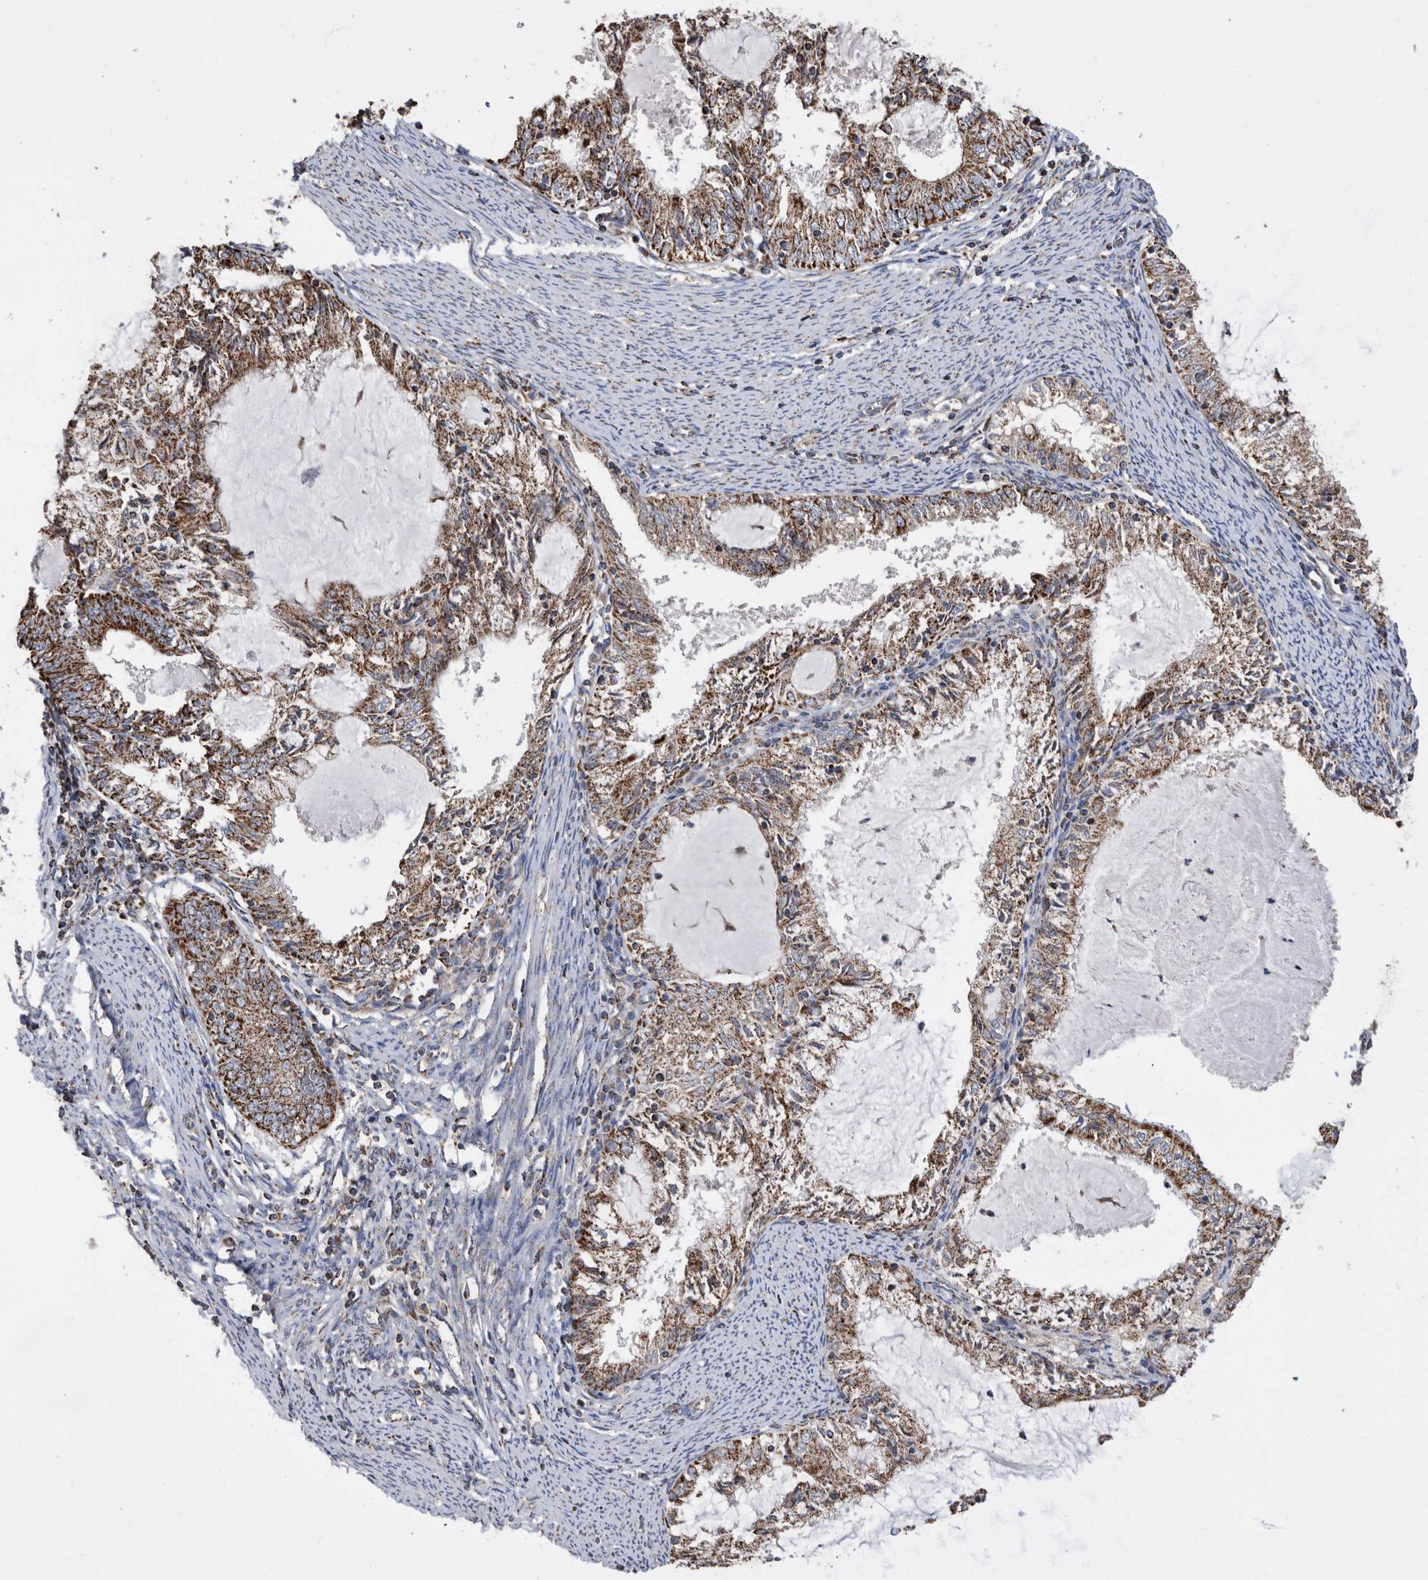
{"staining": {"intensity": "moderate", "quantity": ">75%", "location": "cytoplasmic/membranous"}, "tissue": "endometrial cancer", "cell_type": "Tumor cells", "image_type": "cancer", "snomed": [{"axis": "morphology", "description": "Adenocarcinoma, NOS"}, {"axis": "topography", "description": "Endometrium"}], "caption": "Moderate cytoplasmic/membranous positivity is appreciated in about >75% of tumor cells in endometrial cancer (adenocarcinoma).", "gene": "WFDC1", "patient": {"sex": "female", "age": 57}}